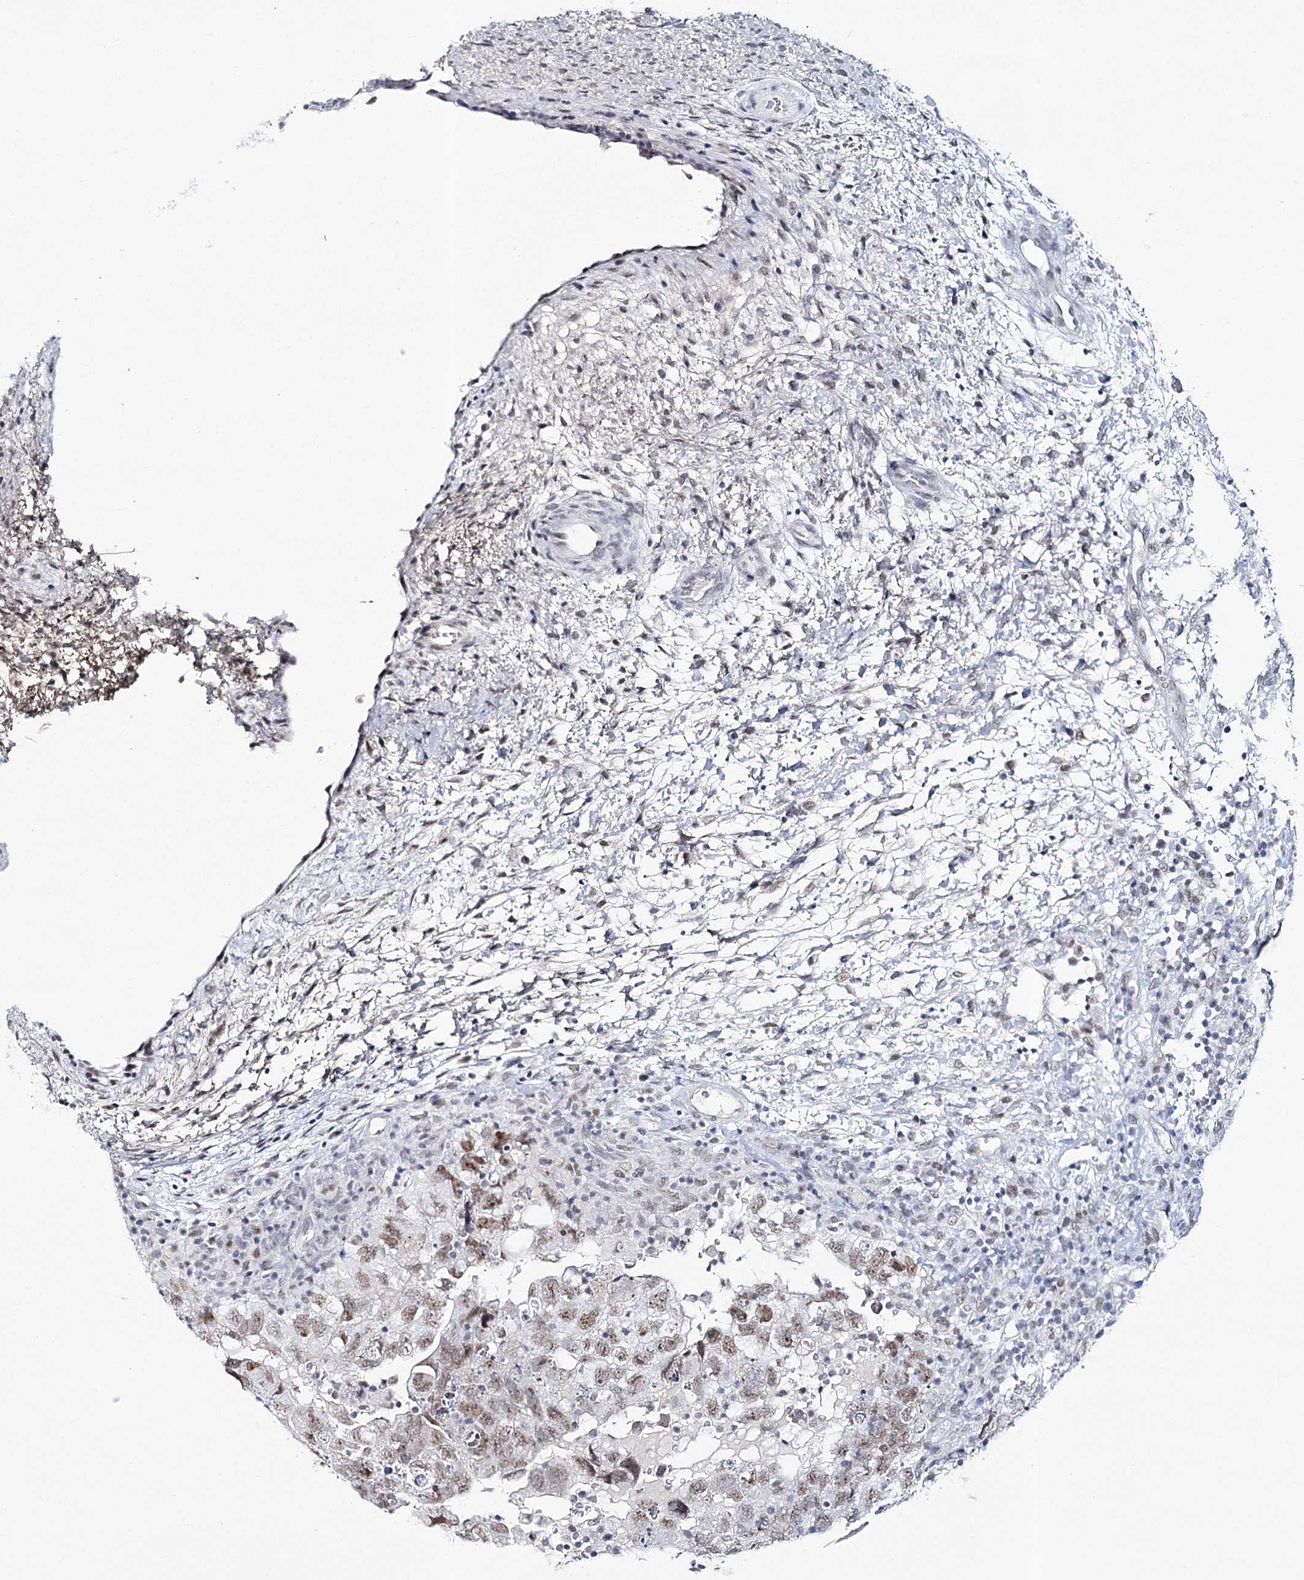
{"staining": {"intensity": "weak", "quantity": ">75%", "location": "nuclear"}, "tissue": "testis cancer", "cell_type": "Tumor cells", "image_type": "cancer", "snomed": [{"axis": "morphology", "description": "Carcinoma, Embryonal, NOS"}, {"axis": "topography", "description": "Testis"}], "caption": "Testis embryonal carcinoma stained for a protein exhibits weak nuclear positivity in tumor cells.", "gene": "ZC3H8", "patient": {"sex": "male", "age": 37}}